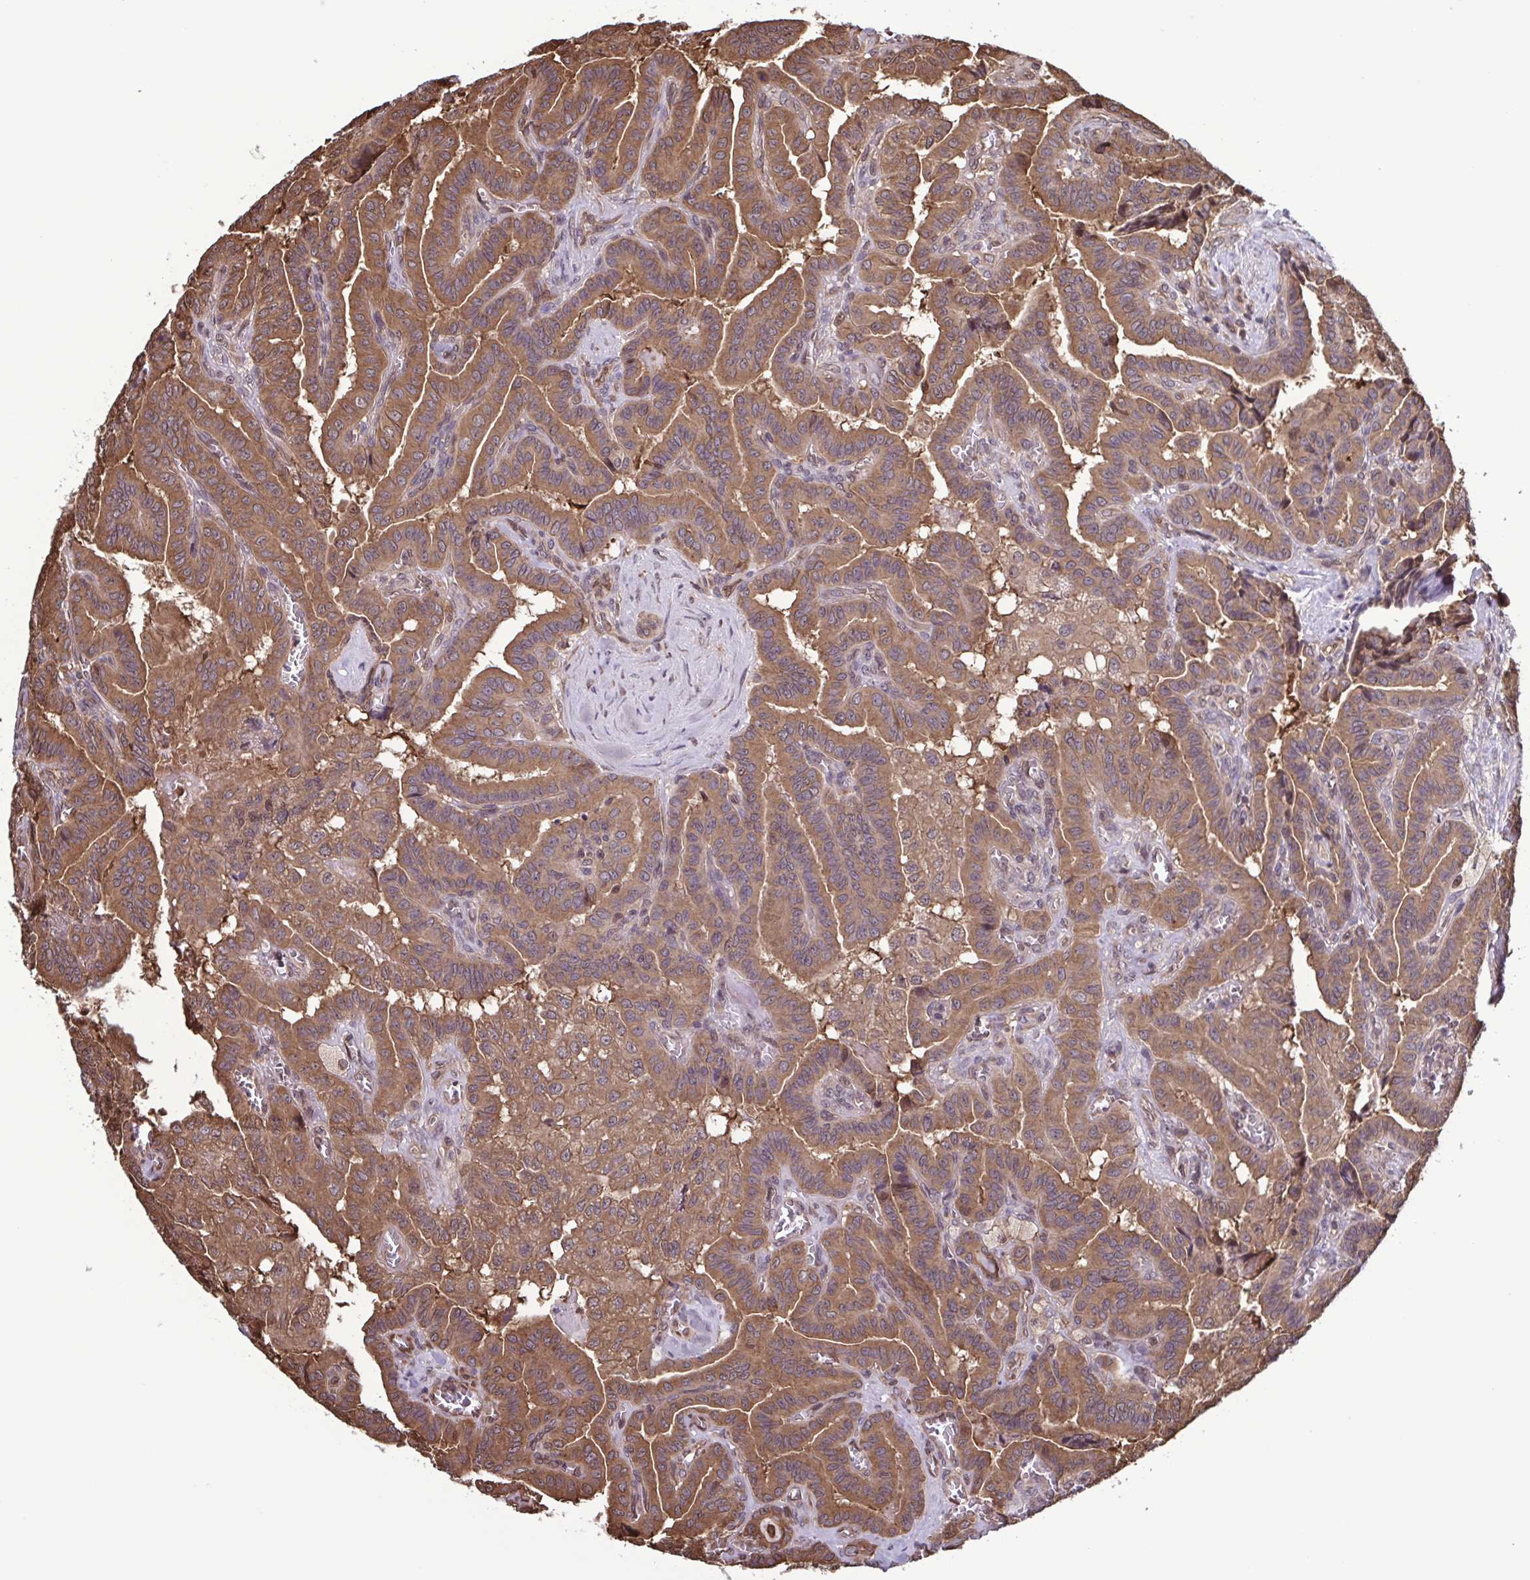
{"staining": {"intensity": "moderate", "quantity": ">75%", "location": "cytoplasmic/membranous"}, "tissue": "thyroid cancer", "cell_type": "Tumor cells", "image_type": "cancer", "snomed": [{"axis": "morphology", "description": "Papillary adenocarcinoma, NOS"}, {"axis": "morphology", "description": "Papillary adenoma metastatic"}, {"axis": "topography", "description": "Thyroid gland"}], "caption": "Protein positivity by immunohistochemistry demonstrates moderate cytoplasmic/membranous expression in approximately >75% of tumor cells in thyroid papillary adenocarcinoma.", "gene": "SEC63", "patient": {"sex": "male", "age": 87}}